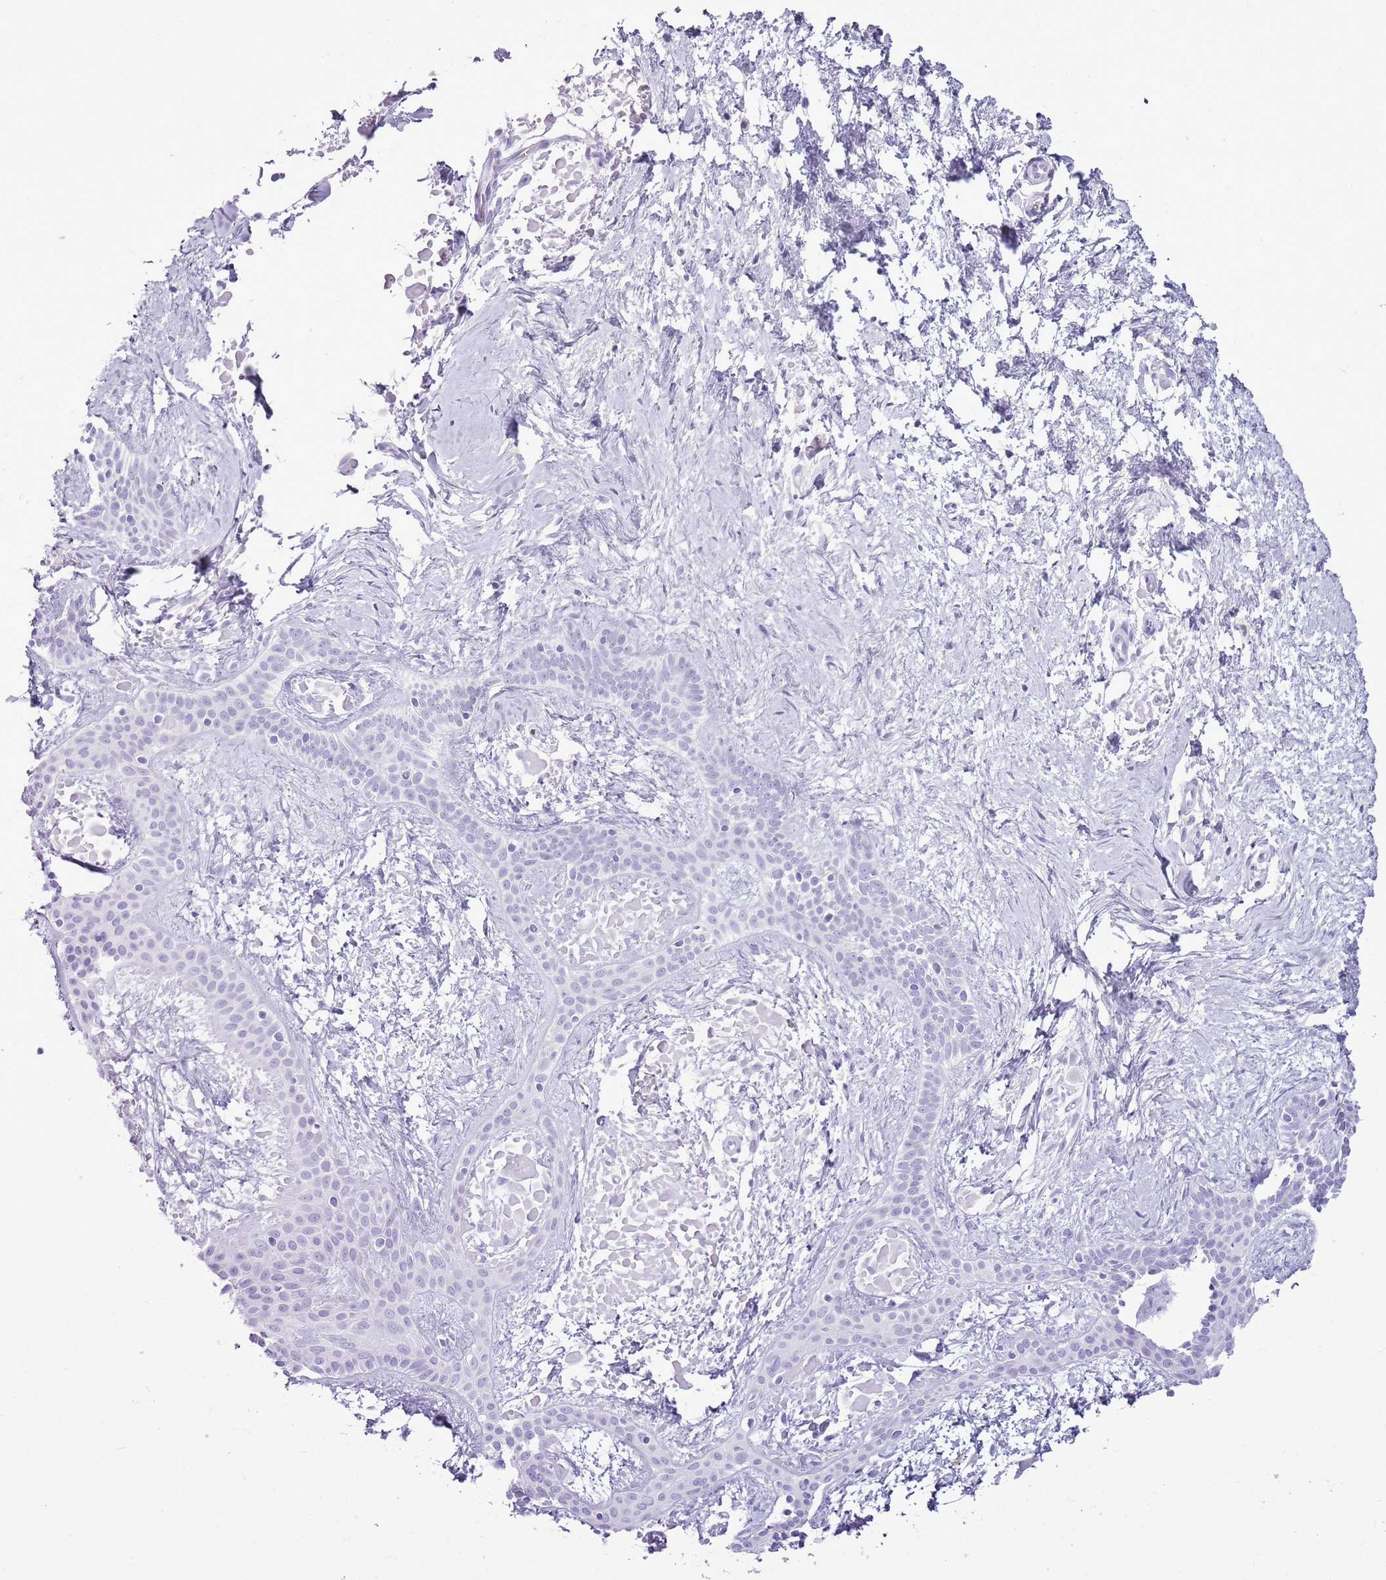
{"staining": {"intensity": "negative", "quantity": "none", "location": "none"}, "tissue": "skin cancer", "cell_type": "Tumor cells", "image_type": "cancer", "snomed": [{"axis": "morphology", "description": "Basal cell carcinoma"}, {"axis": "topography", "description": "Skin"}], "caption": "This is a micrograph of IHC staining of skin cancer (basal cell carcinoma), which shows no positivity in tumor cells. (DAB immunohistochemistry (IHC) with hematoxylin counter stain).", "gene": "RPL3L", "patient": {"sex": "male", "age": 78}}